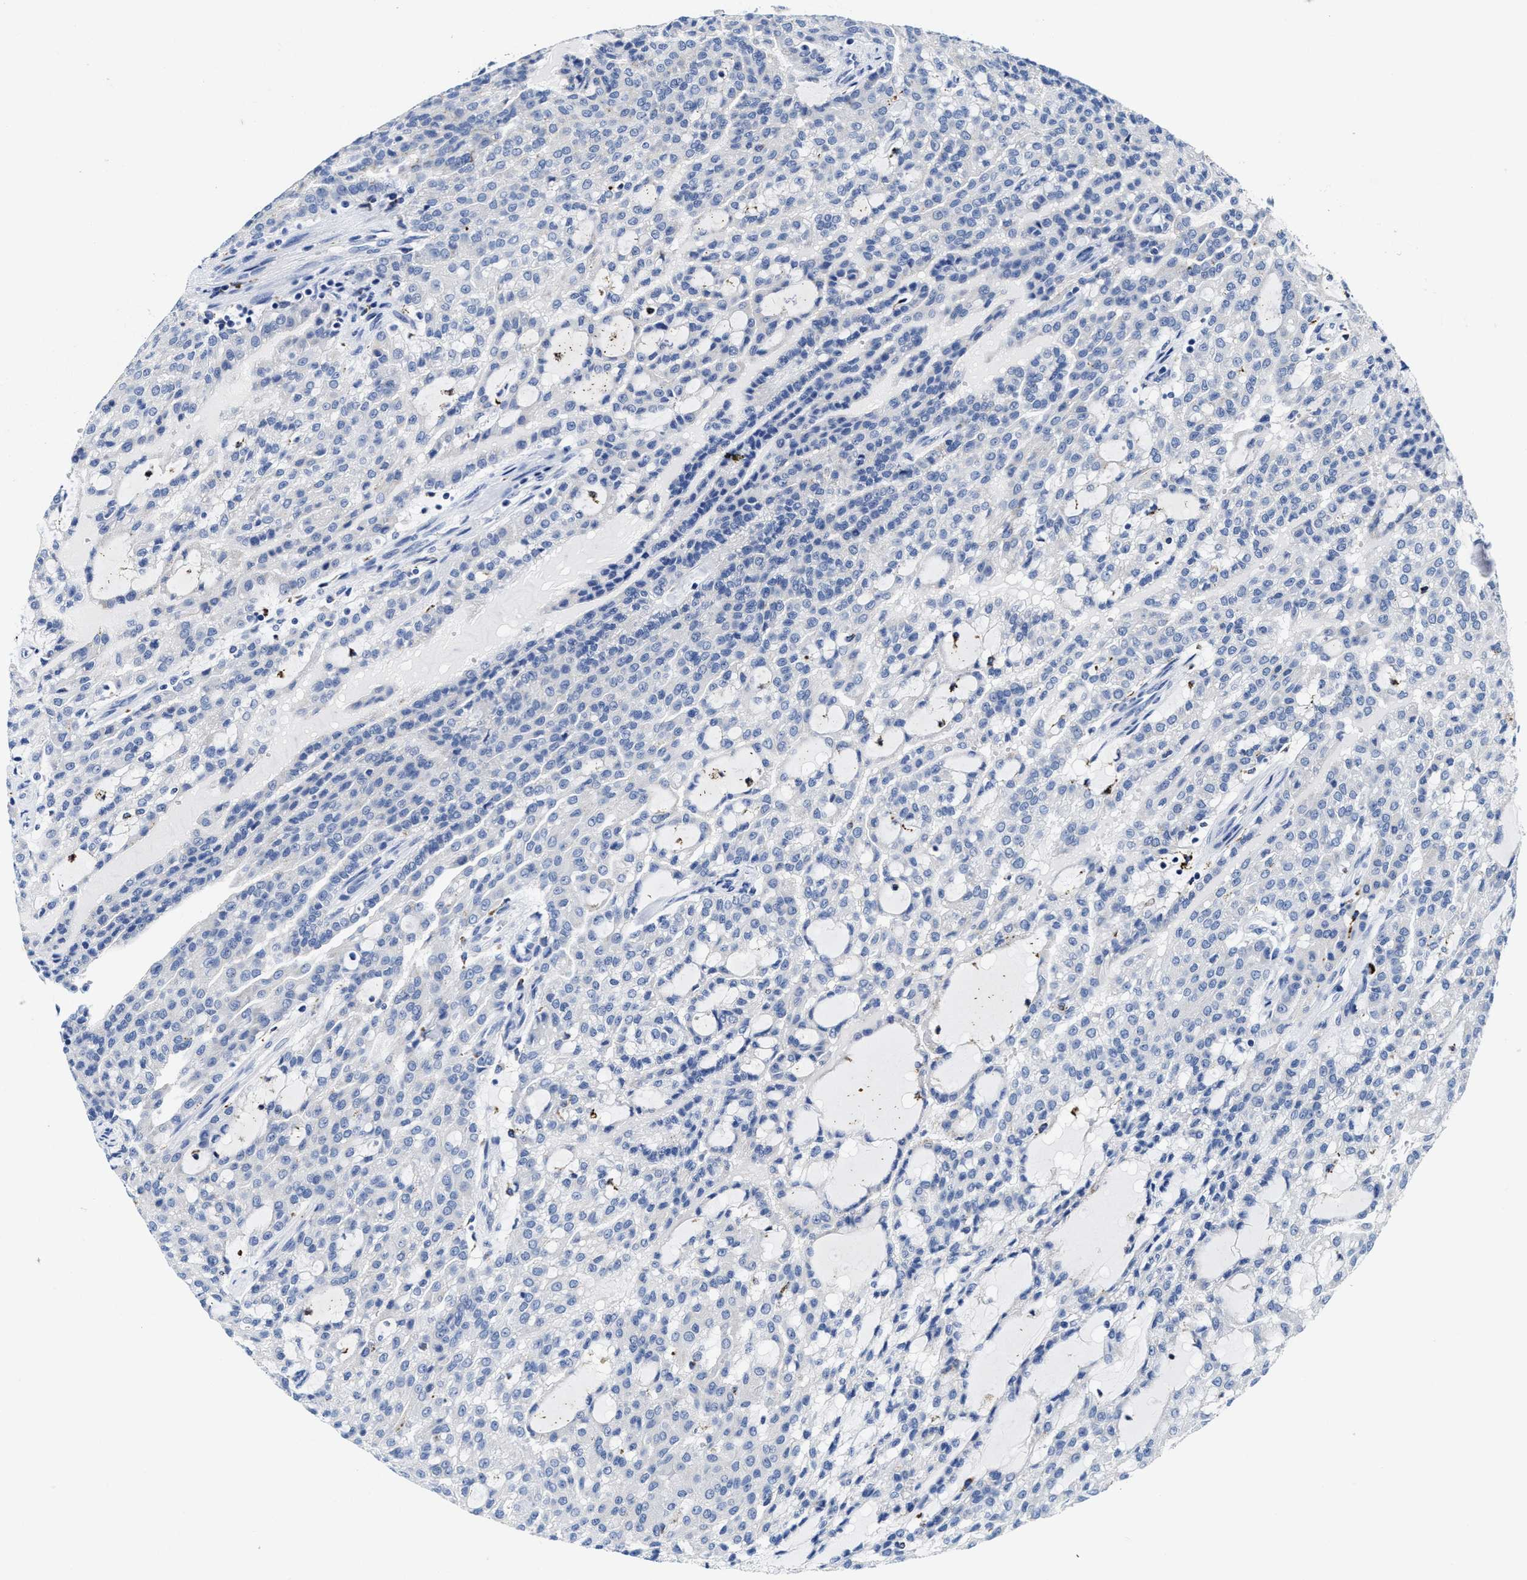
{"staining": {"intensity": "negative", "quantity": "none", "location": "none"}, "tissue": "renal cancer", "cell_type": "Tumor cells", "image_type": "cancer", "snomed": [{"axis": "morphology", "description": "Adenocarcinoma, NOS"}, {"axis": "topography", "description": "Kidney"}], "caption": "Renal adenocarcinoma was stained to show a protein in brown. There is no significant staining in tumor cells.", "gene": "TBRG4", "patient": {"sex": "male", "age": 63}}